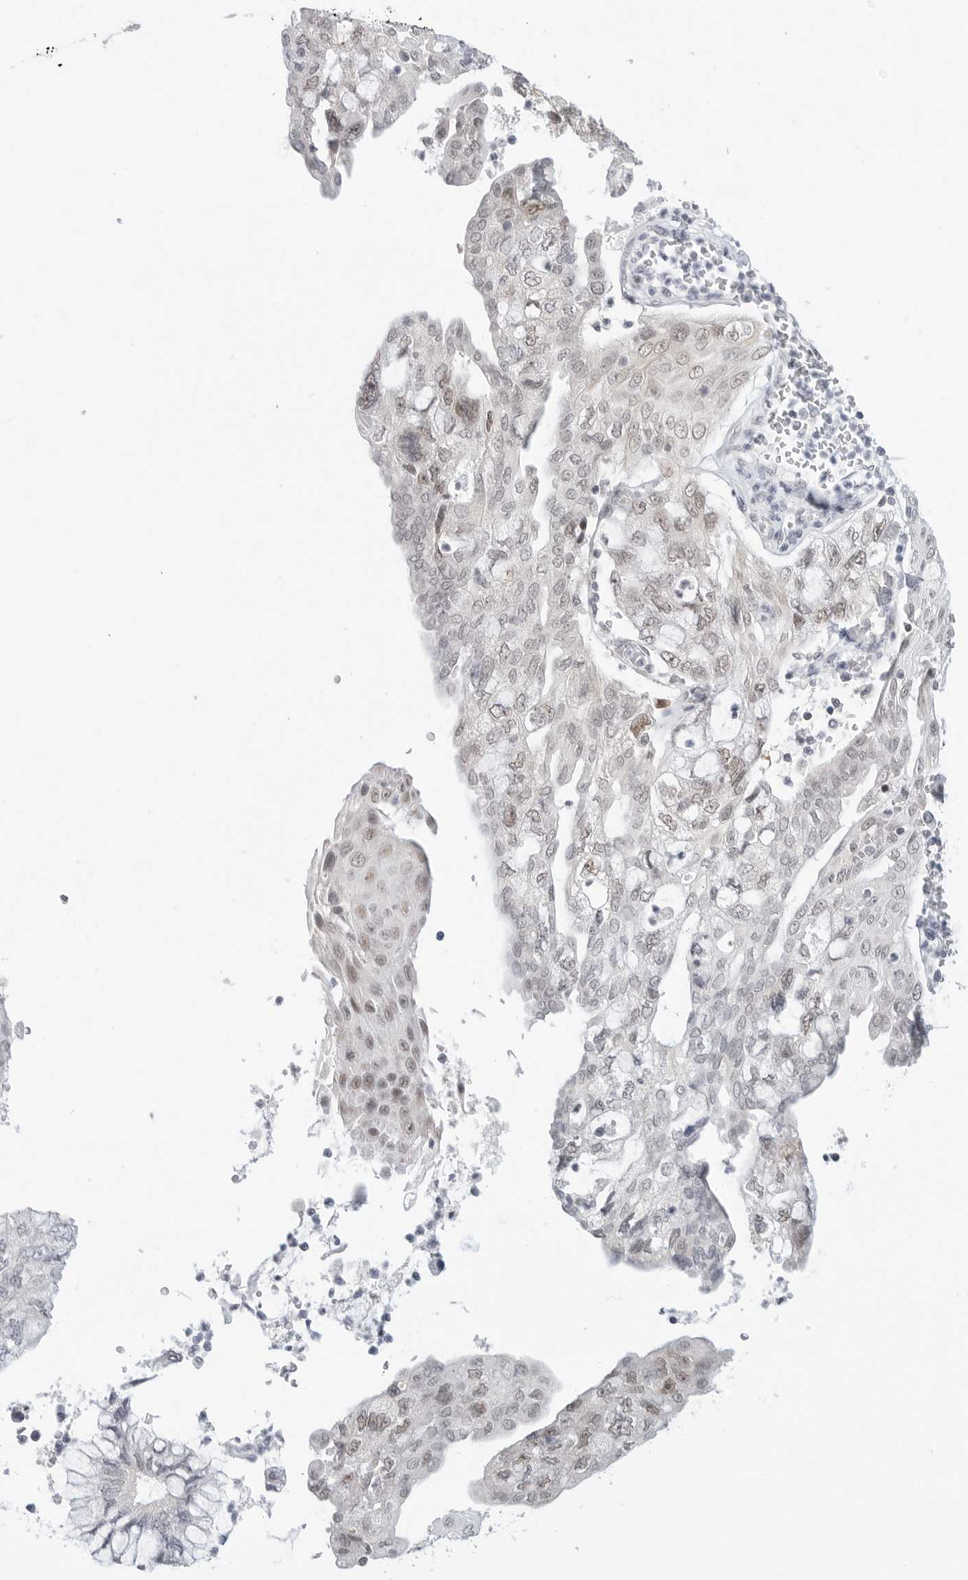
{"staining": {"intensity": "weak", "quantity": "<25%", "location": "nuclear"}, "tissue": "pancreatic cancer", "cell_type": "Tumor cells", "image_type": "cancer", "snomed": [{"axis": "morphology", "description": "Adenocarcinoma, NOS"}, {"axis": "topography", "description": "Pancreas"}], "caption": "A photomicrograph of pancreatic cancer (adenocarcinoma) stained for a protein exhibits no brown staining in tumor cells.", "gene": "TSEN2", "patient": {"sex": "female", "age": 73}}